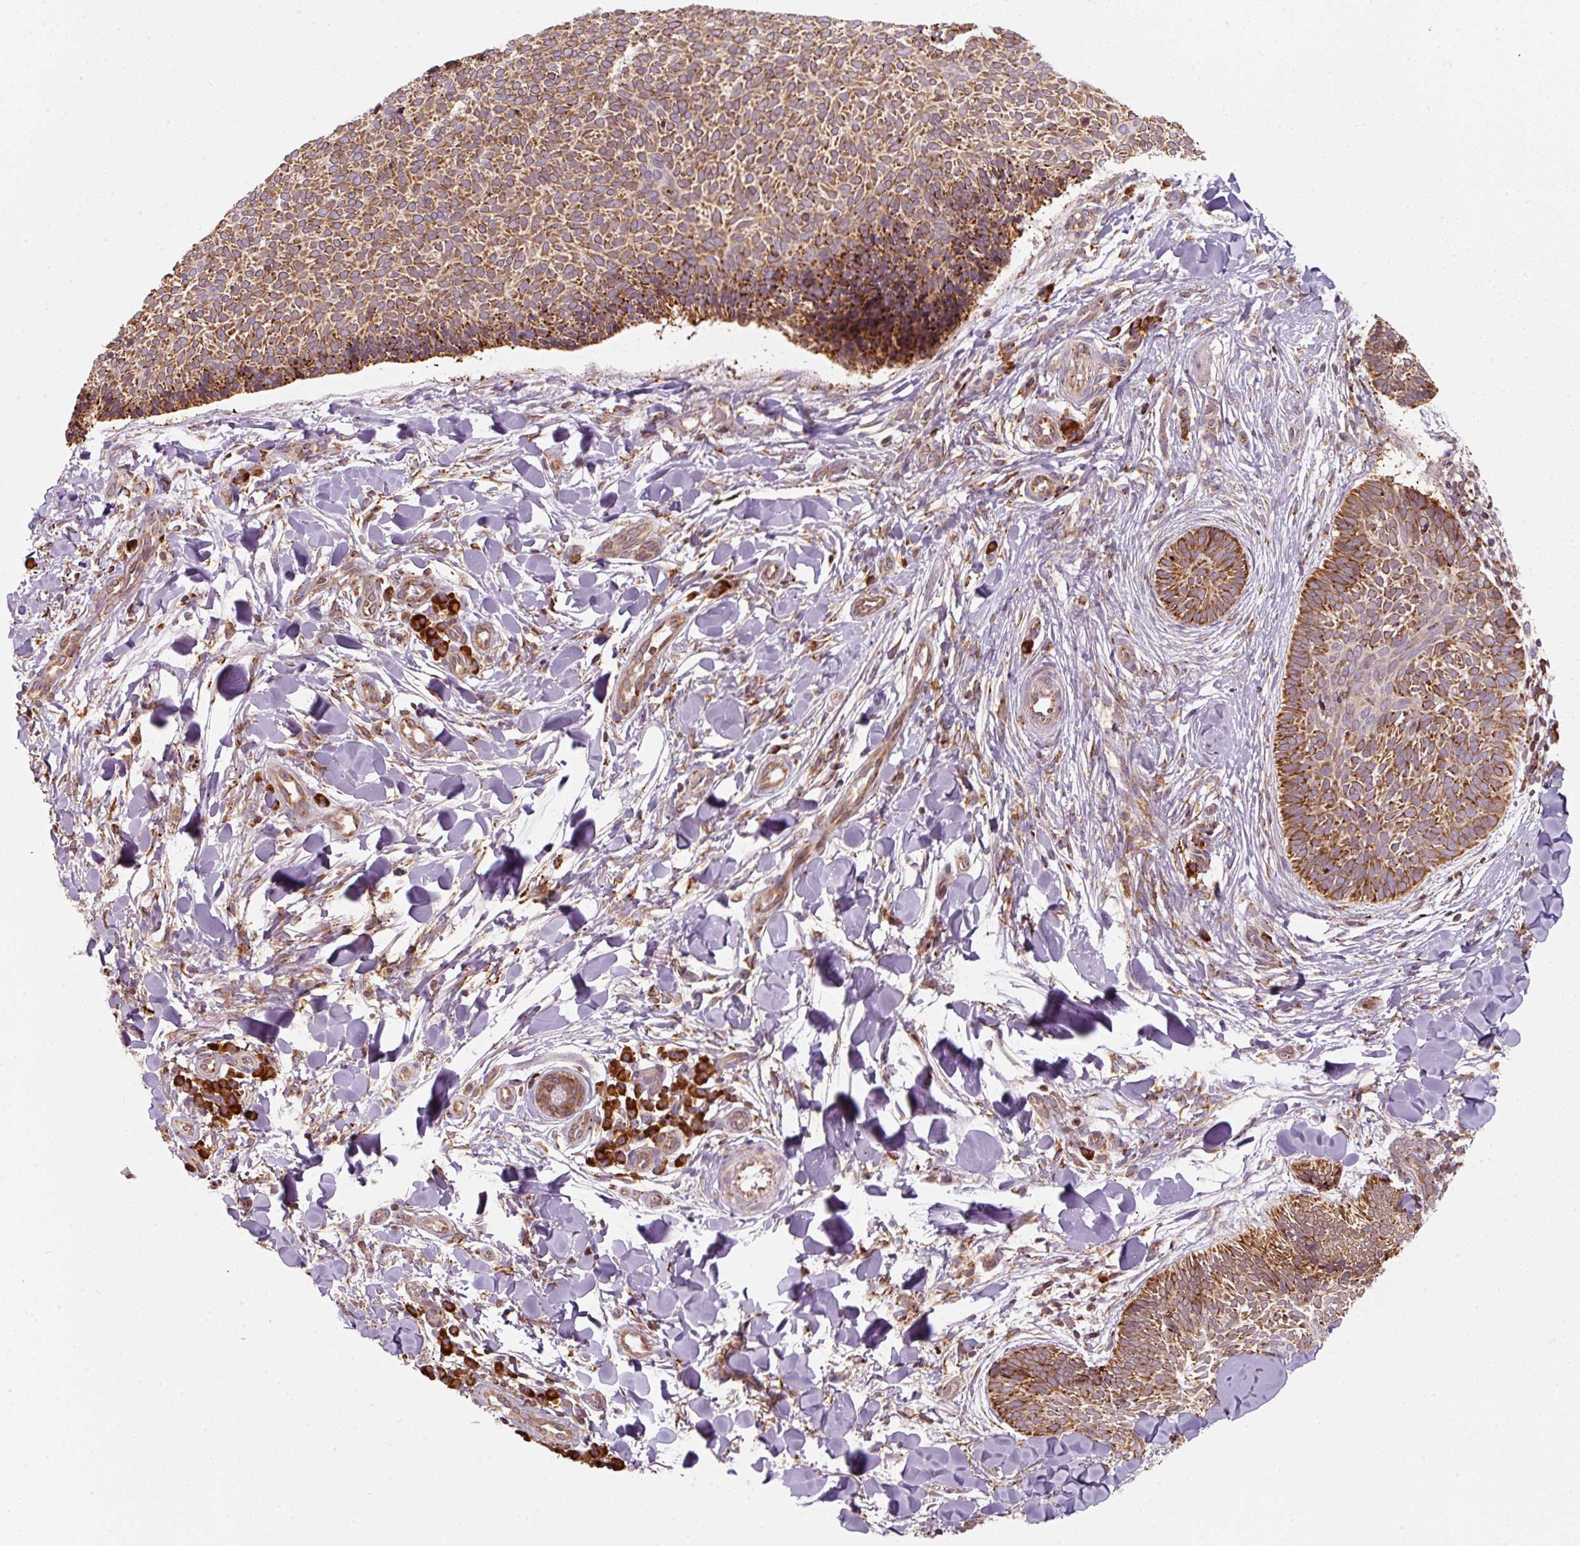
{"staining": {"intensity": "strong", "quantity": ">75%", "location": "cytoplasmic/membranous"}, "tissue": "skin cancer", "cell_type": "Tumor cells", "image_type": "cancer", "snomed": [{"axis": "morphology", "description": "Normal tissue, NOS"}, {"axis": "morphology", "description": "Basal cell carcinoma"}, {"axis": "topography", "description": "Skin"}], "caption": "This histopathology image shows immunohistochemistry (IHC) staining of human skin cancer, with high strong cytoplasmic/membranous staining in approximately >75% of tumor cells.", "gene": "PRKCSH", "patient": {"sex": "male", "age": 50}}